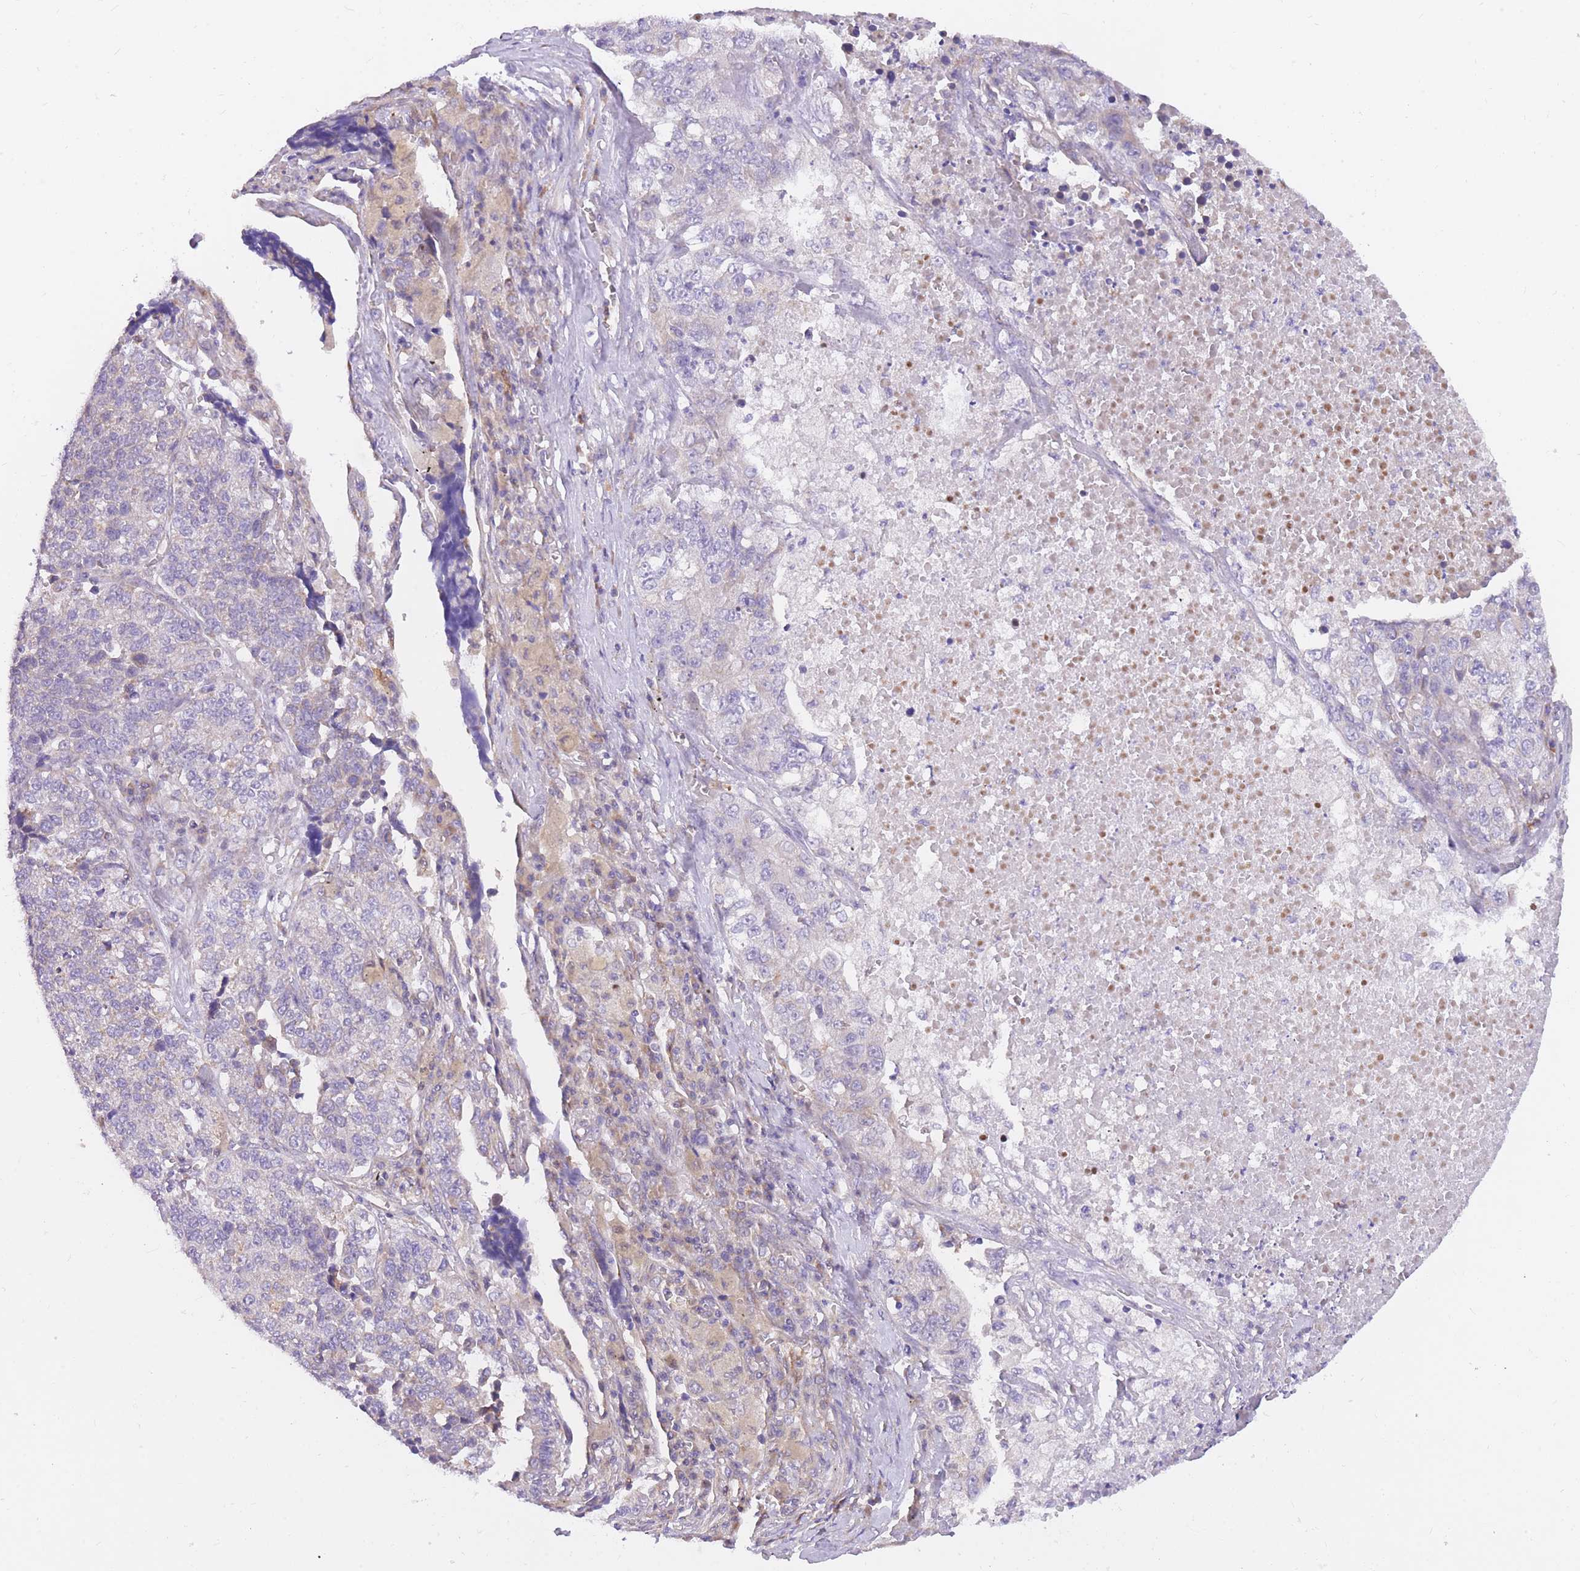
{"staining": {"intensity": "negative", "quantity": "none", "location": "none"}, "tissue": "lung cancer", "cell_type": "Tumor cells", "image_type": "cancer", "snomed": [{"axis": "morphology", "description": "Adenocarcinoma, NOS"}, {"axis": "topography", "description": "Lung"}], "caption": "Lung adenocarcinoma was stained to show a protein in brown. There is no significant expression in tumor cells. The staining is performed using DAB brown chromogen with nuclei counter-stained in using hematoxylin.", "gene": "TOPAZ1", "patient": {"sex": "male", "age": 49}}